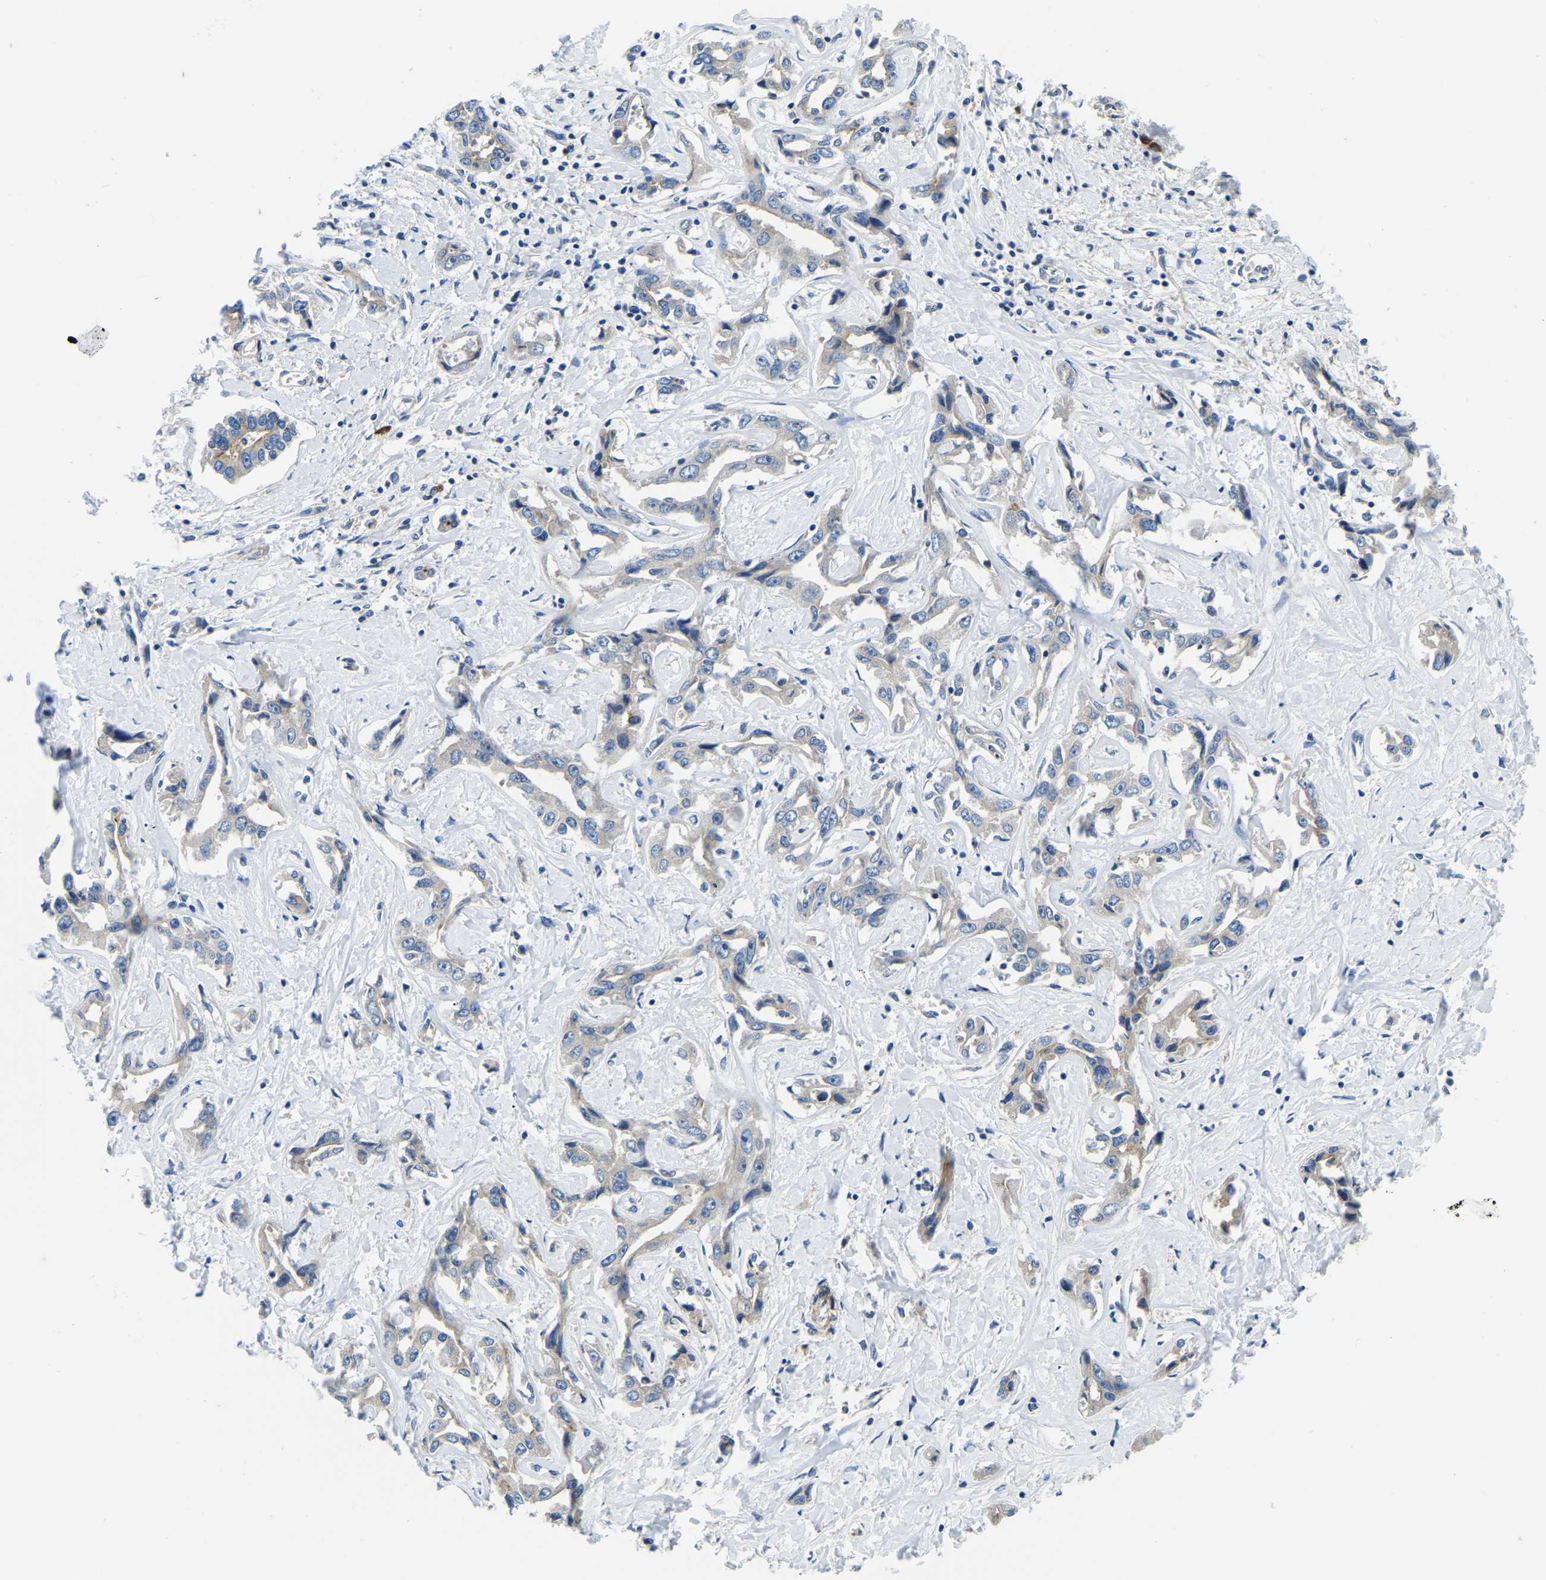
{"staining": {"intensity": "negative", "quantity": "none", "location": "none"}, "tissue": "liver cancer", "cell_type": "Tumor cells", "image_type": "cancer", "snomed": [{"axis": "morphology", "description": "Cholangiocarcinoma"}, {"axis": "topography", "description": "Liver"}], "caption": "This is a photomicrograph of IHC staining of liver cholangiocarcinoma, which shows no expression in tumor cells.", "gene": "LIAS", "patient": {"sex": "male", "age": 59}}